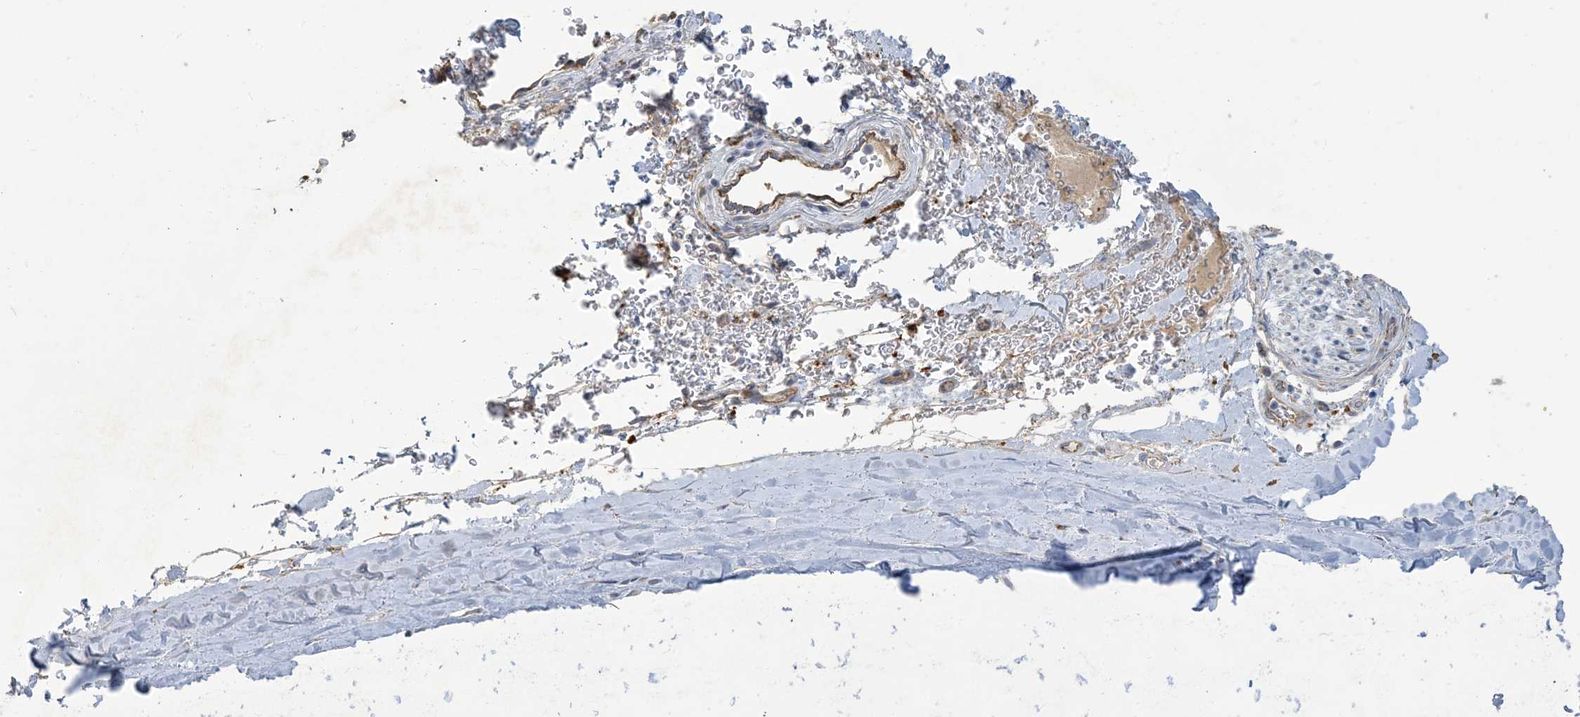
{"staining": {"intensity": "negative", "quantity": "none", "location": "none"}, "tissue": "adipose tissue", "cell_type": "Adipocytes", "image_type": "normal", "snomed": [{"axis": "morphology", "description": "Normal tissue, NOS"}, {"axis": "topography", "description": "Cartilage tissue"}], "caption": "Human adipose tissue stained for a protein using IHC exhibits no staining in adipocytes.", "gene": "PEAR1", "patient": {"sex": "female", "age": 63}}